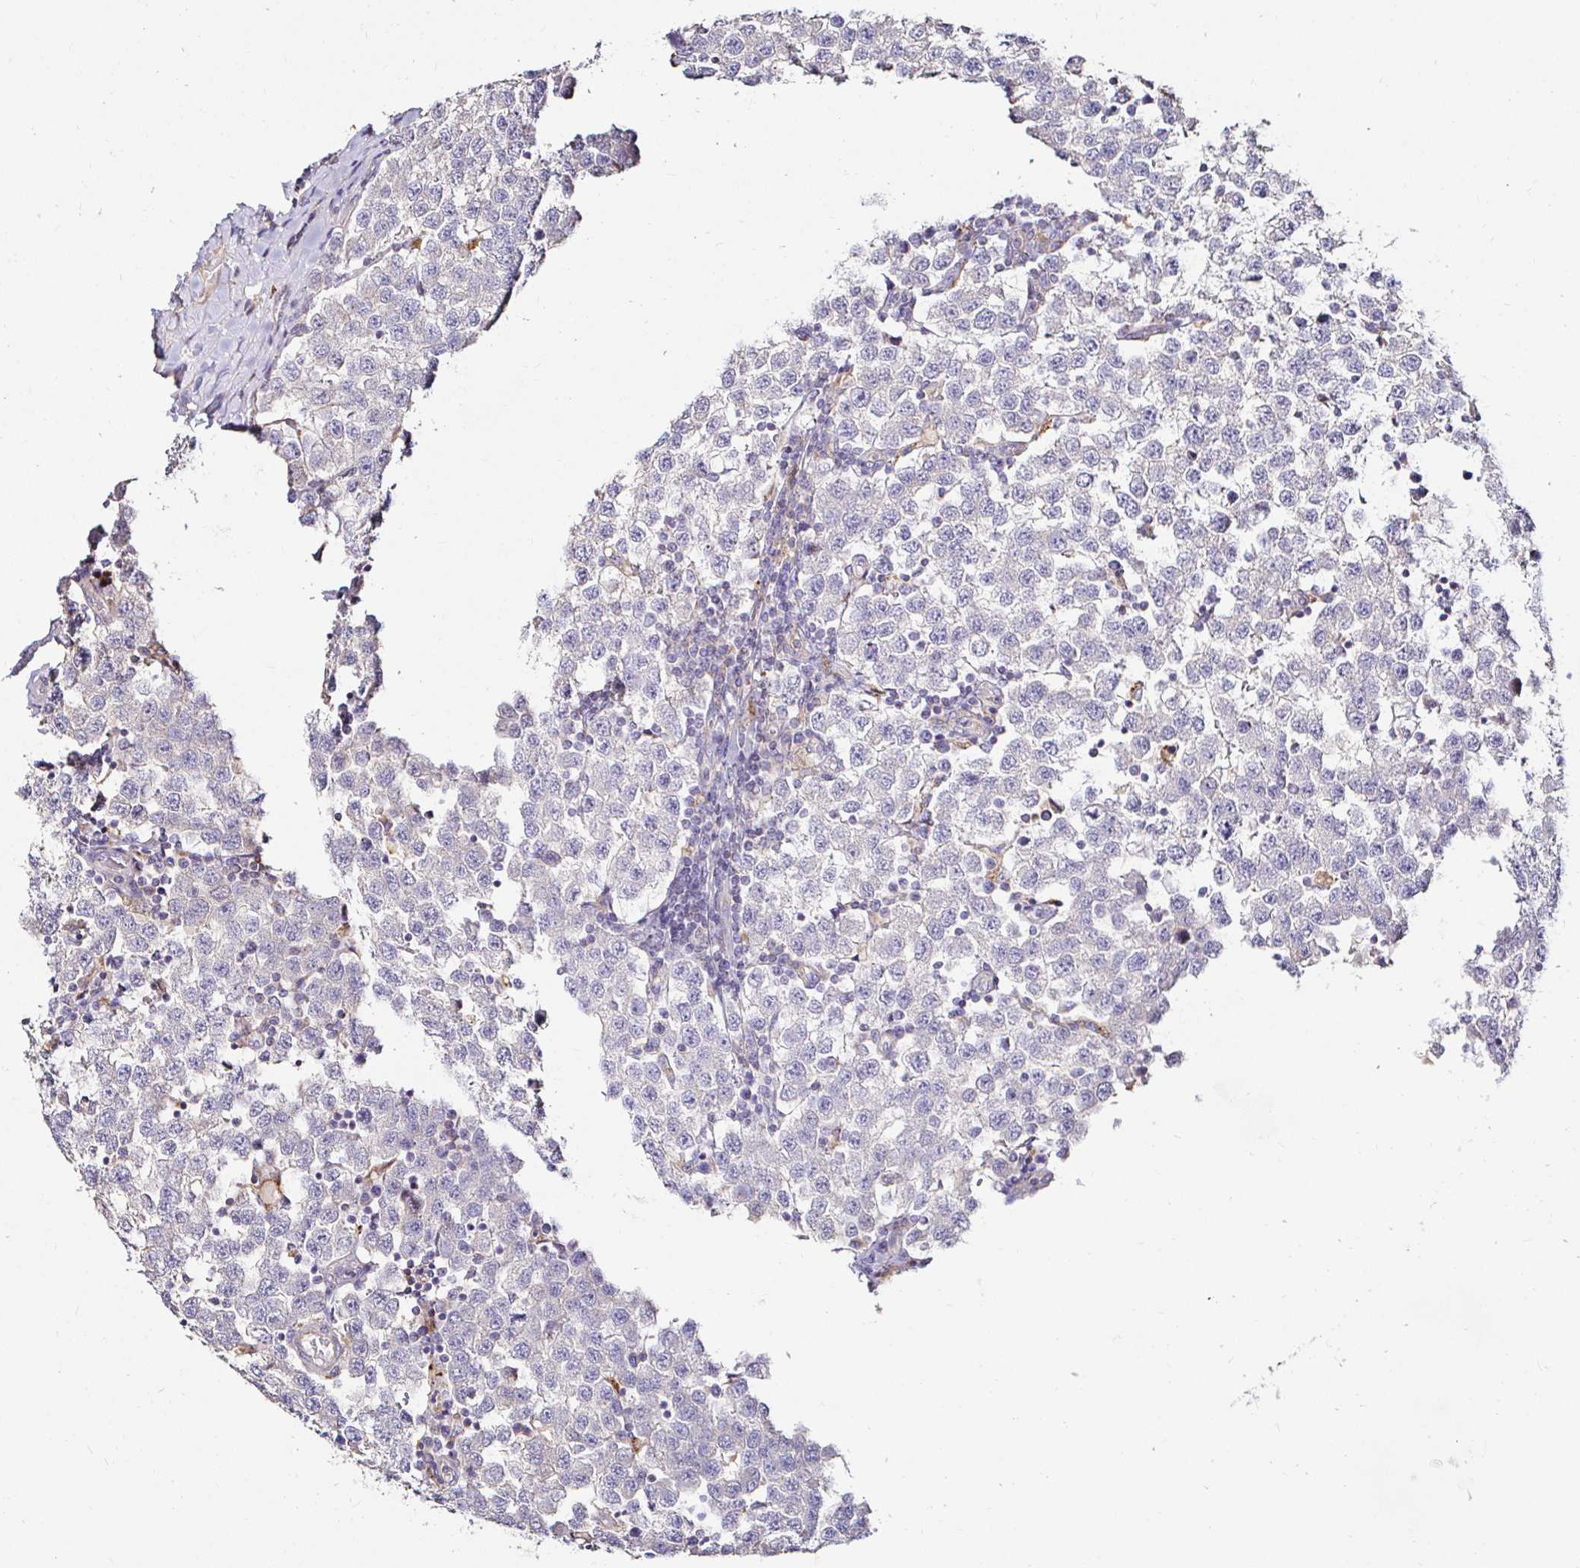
{"staining": {"intensity": "negative", "quantity": "none", "location": "none"}, "tissue": "testis cancer", "cell_type": "Tumor cells", "image_type": "cancer", "snomed": [{"axis": "morphology", "description": "Seminoma, NOS"}, {"axis": "topography", "description": "Testis"}], "caption": "Immunohistochemistry (IHC) micrograph of neoplastic tissue: human testis cancer (seminoma) stained with DAB reveals no significant protein staining in tumor cells.", "gene": "GALNS", "patient": {"sex": "male", "age": 34}}